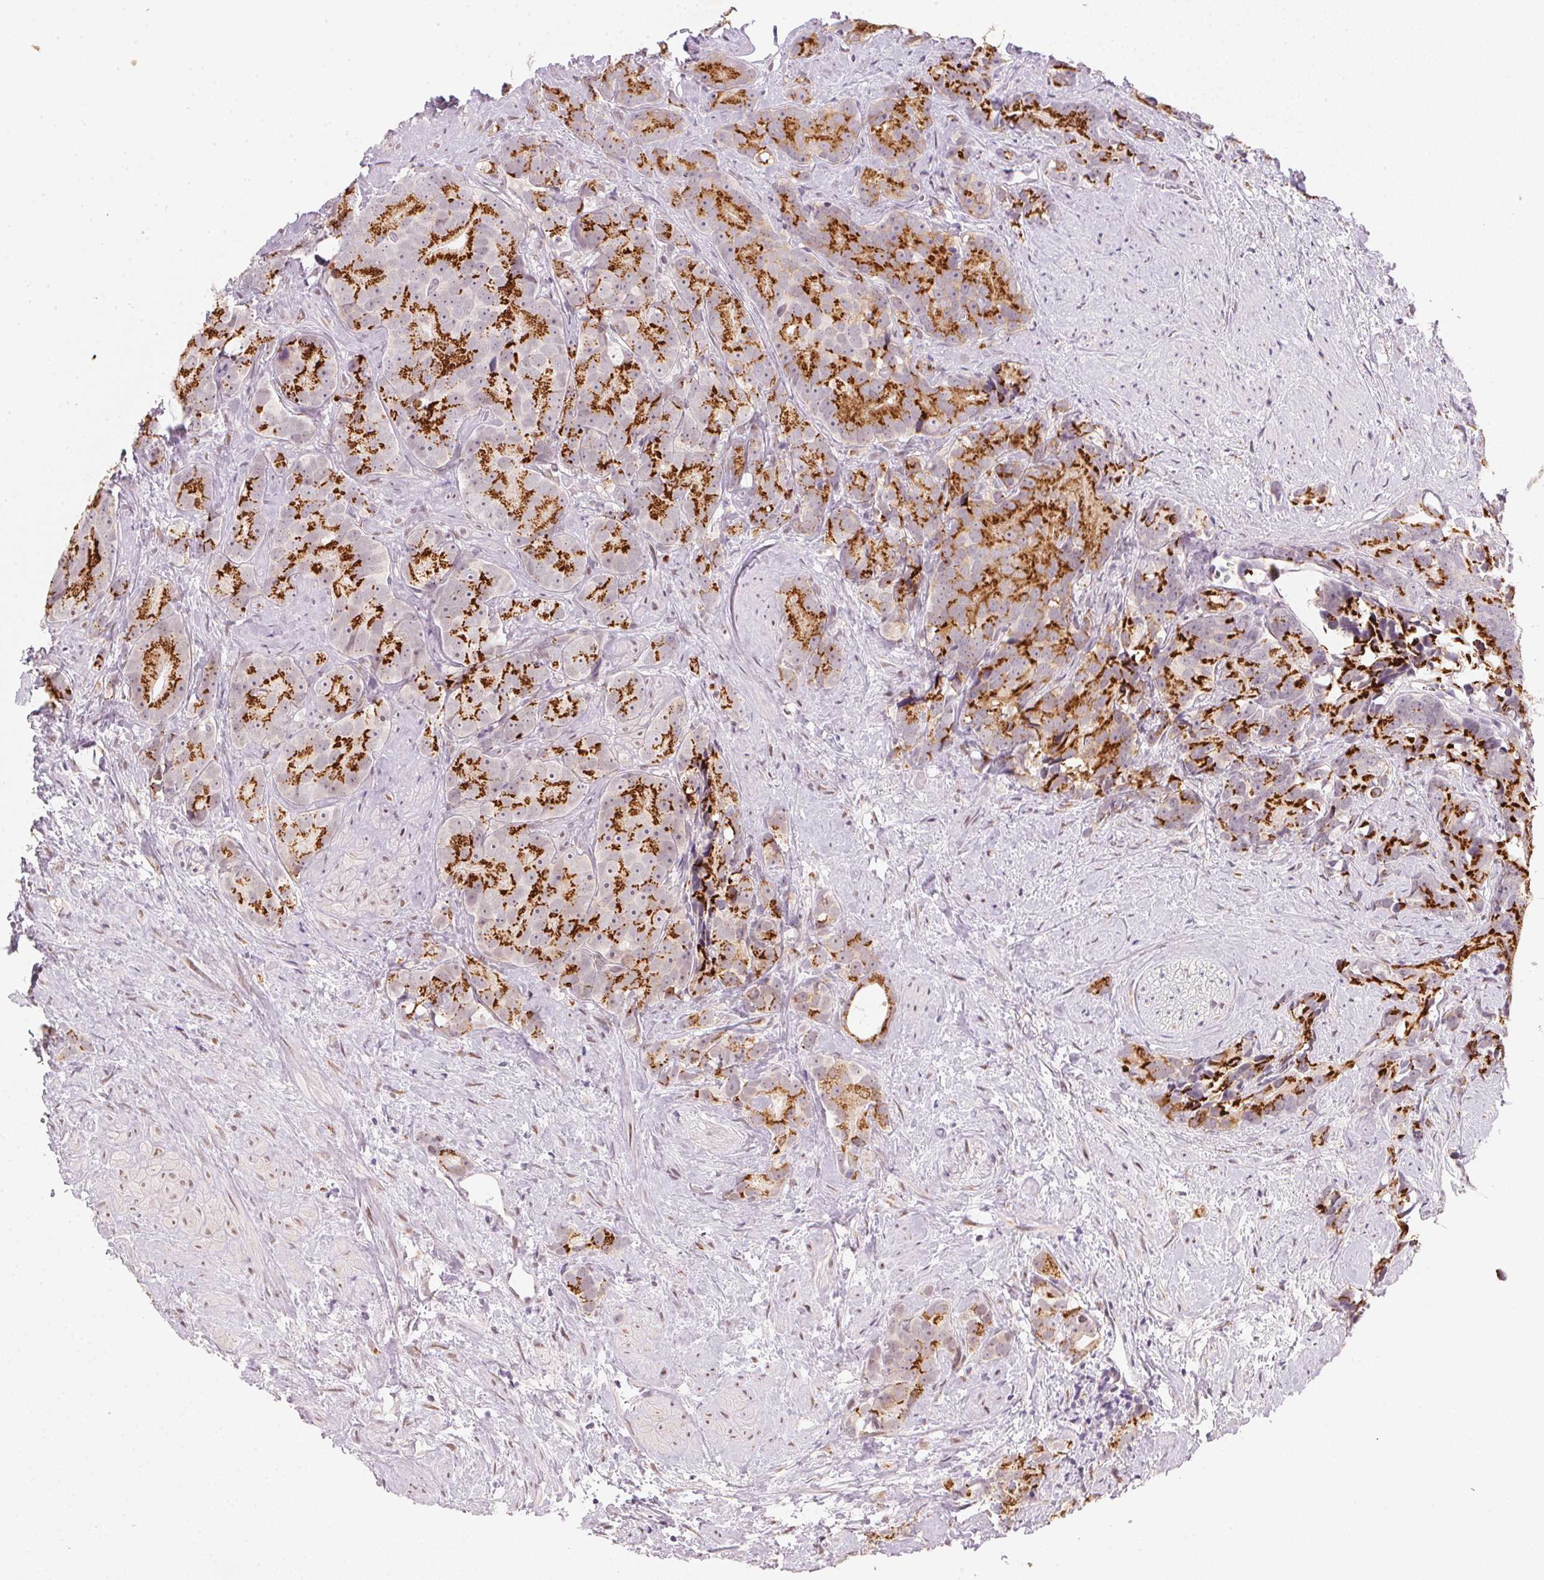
{"staining": {"intensity": "strong", "quantity": ">75%", "location": "cytoplasmic/membranous"}, "tissue": "prostate cancer", "cell_type": "Tumor cells", "image_type": "cancer", "snomed": [{"axis": "morphology", "description": "Adenocarcinoma, High grade"}, {"axis": "topography", "description": "Prostate"}], "caption": "Protein staining displays strong cytoplasmic/membranous positivity in about >75% of tumor cells in prostate cancer (high-grade adenocarcinoma).", "gene": "RAB22A", "patient": {"sex": "male", "age": 90}}